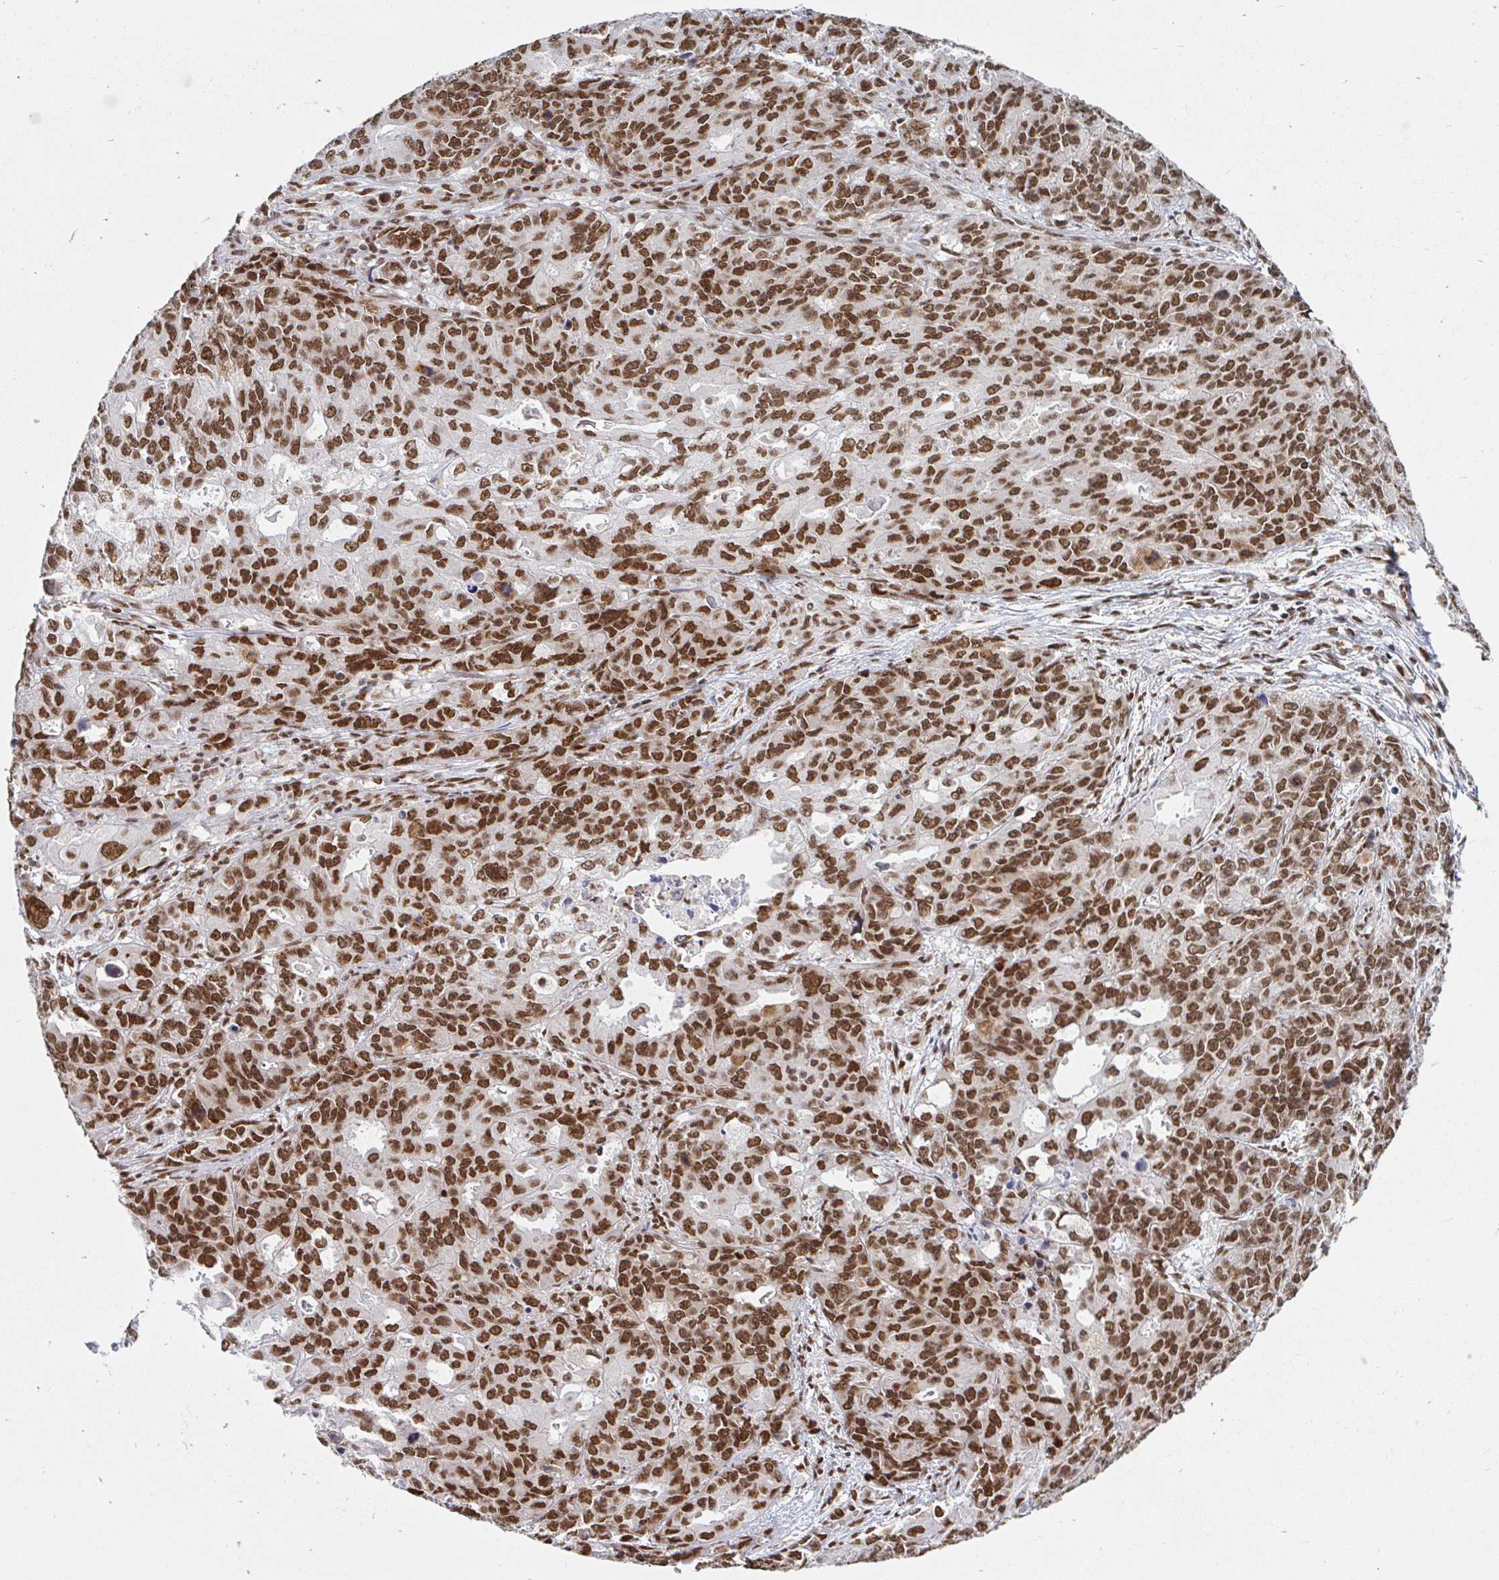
{"staining": {"intensity": "strong", "quantity": ">75%", "location": "nuclear"}, "tissue": "endometrial cancer", "cell_type": "Tumor cells", "image_type": "cancer", "snomed": [{"axis": "morphology", "description": "Adenocarcinoma, NOS"}, {"axis": "topography", "description": "Uterus"}], "caption": "A high-resolution micrograph shows immunohistochemistry (IHC) staining of endometrial cancer, which demonstrates strong nuclear positivity in approximately >75% of tumor cells. The protein of interest is stained brown, and the nuclei are stained in blue (DAB (3,3'-diaminobenzidine) IHC with brightfield microscopy, high magnification).", "gene": "RBMX", "patient": {"sex": "female", "age": 79}}